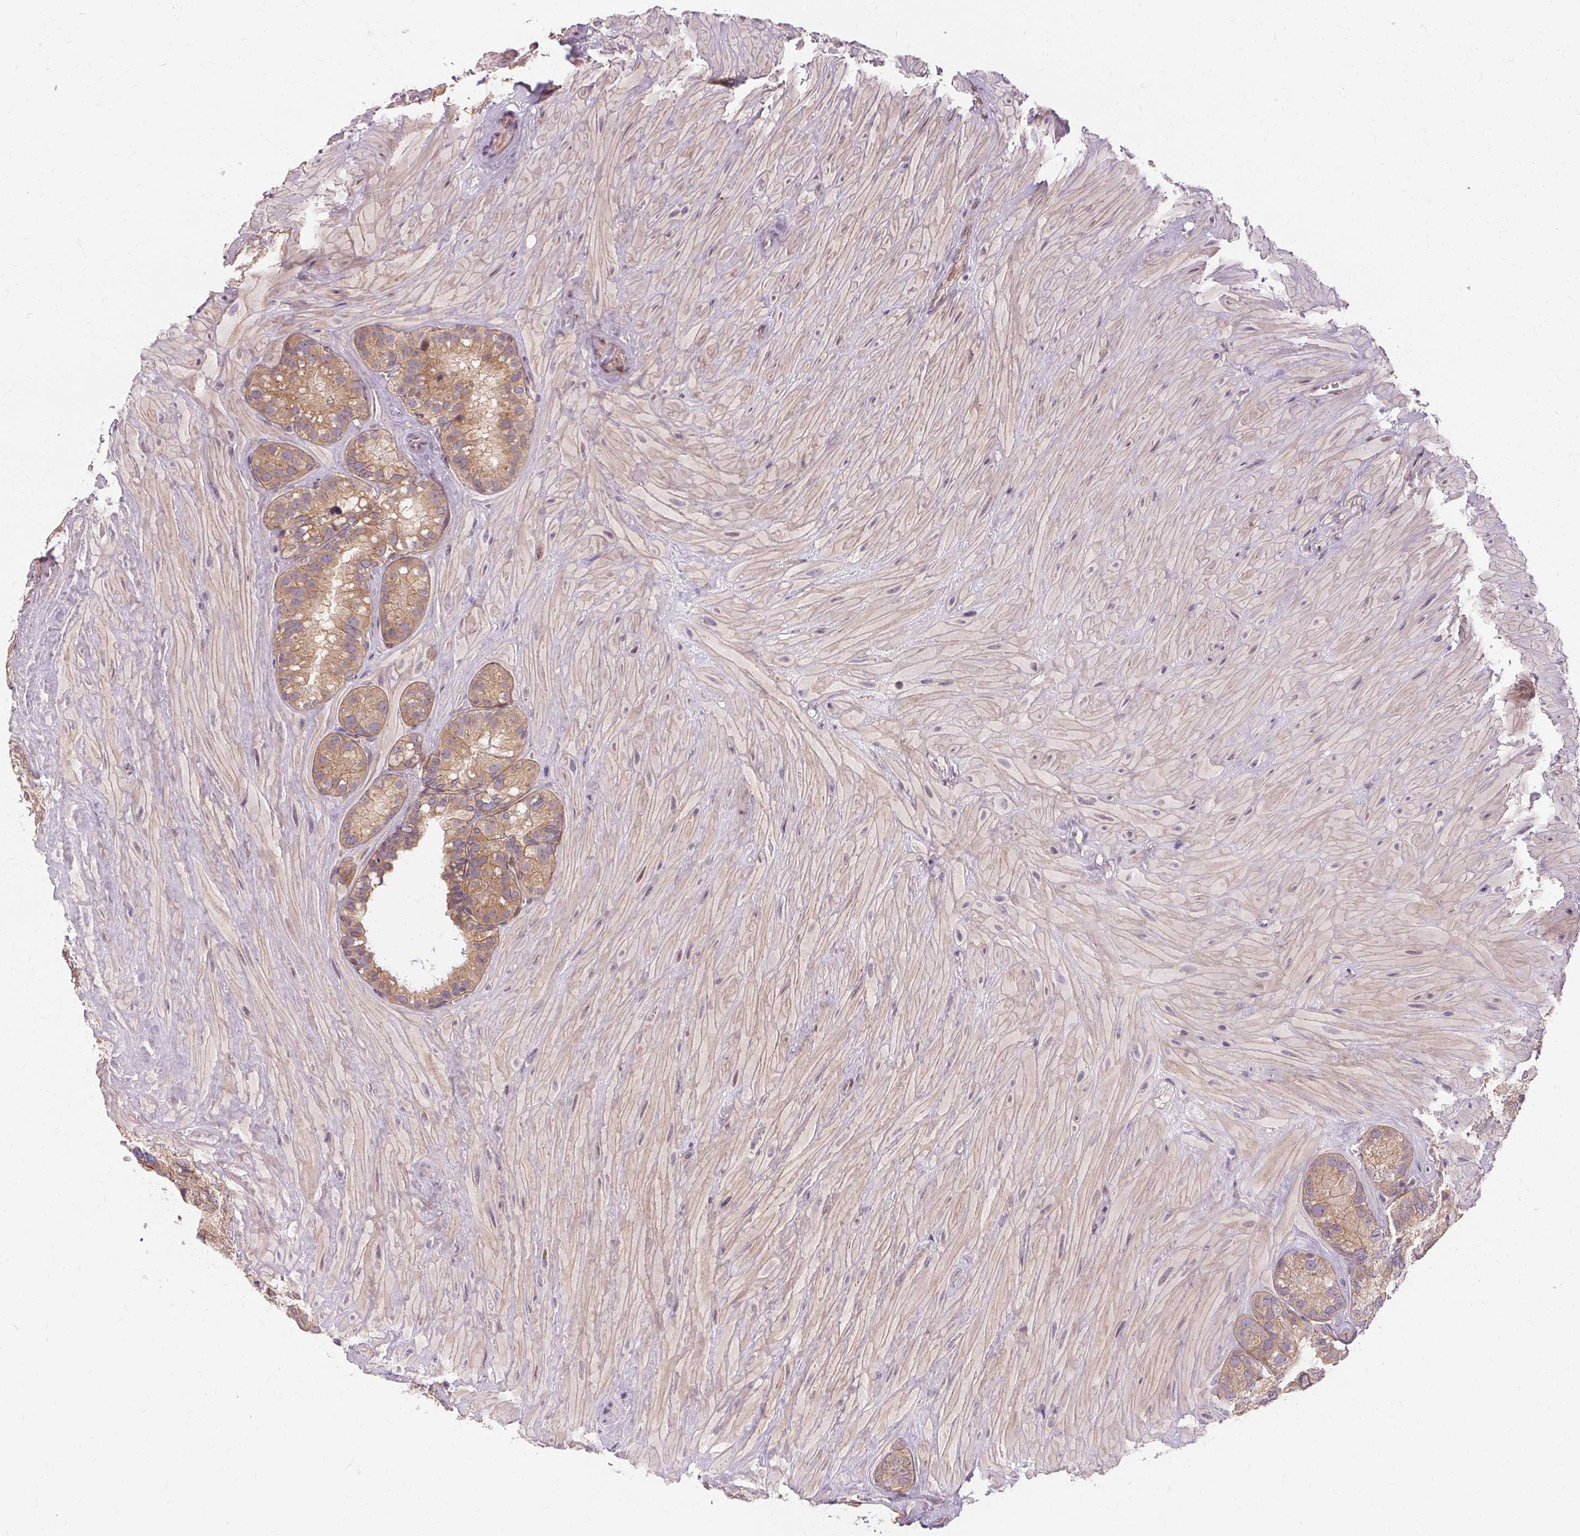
{"staining": {"intensity": "weak", "quantity": "25%-75%", "location": "cytoplasmic/membranous"}, "tissue": "seminal vesicle", "cell_type": "Glandular cells", "image_type": "normal", "snomed": [{"axis": "morphology", "description": "Normal tissue, NOS"}, {"axis": "topography", "description": "Seminal veicle"}], "caption": "High-magnification brightfield microscopy of benign seminal vesicle stained with DAB (3,3'-diaminobenzidine) (brown) and counterstained with hematoxylin (blue). glandular cells exhibit weak cytoplasmic/membranous positivity is present in approximately25%-75% of cells.", "gene": "USP8", "patient": {"sex": "male", "age": 60}}